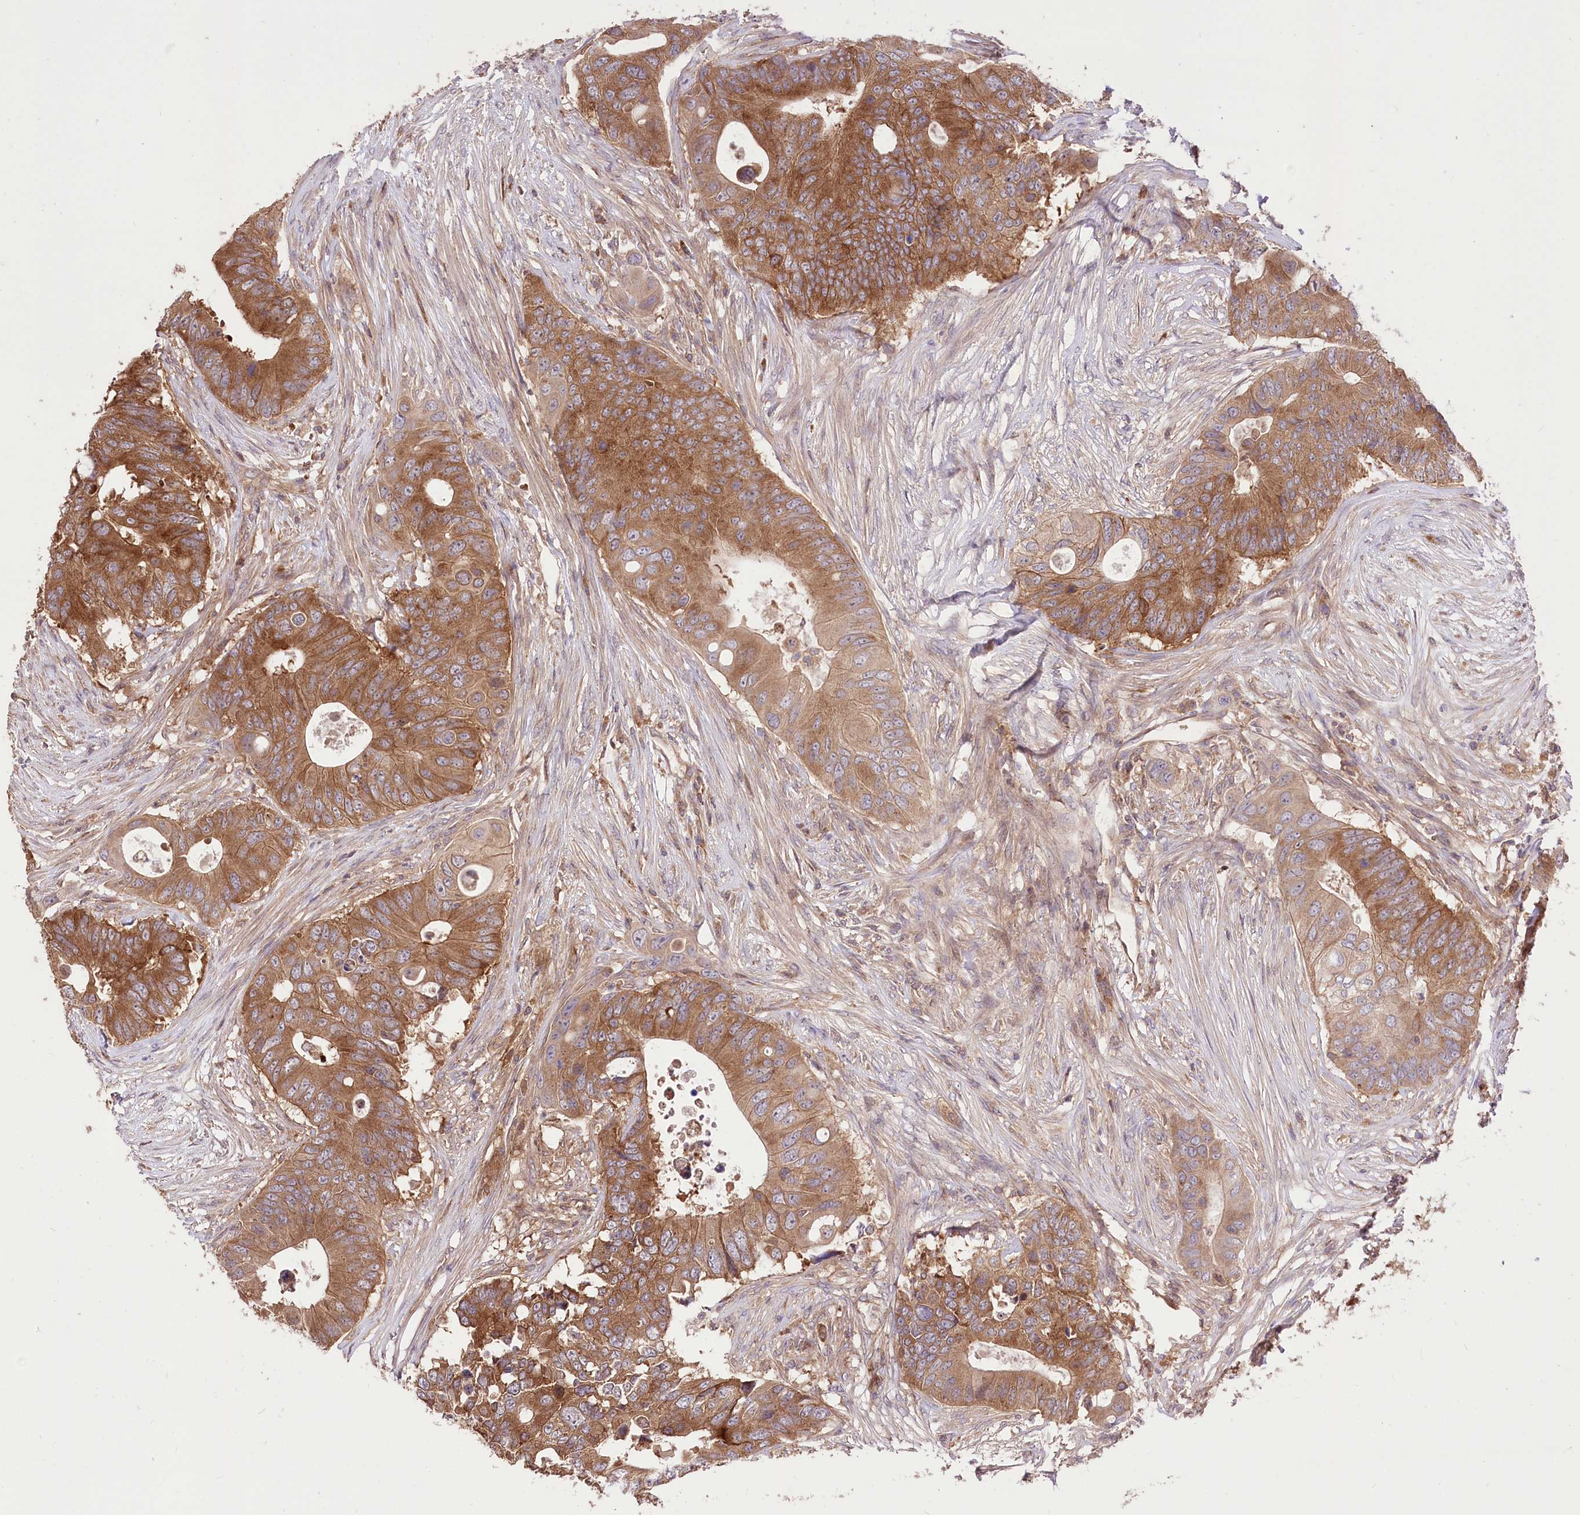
{"staining": {"intensity": "moderate", "quantity": ">75%", "location": "cytoplasmic/membranous"}, "tissue": "colorectal cancer", "cell_type": "Tumor cells", "image_type": "cancer", "snomed": [{"axis": "morphology", "description": "Adenocarcinoma, NOS"}, {"axis": "topography", "description": "Colon"}], "caption": "Immunohistochemical staining of colorectal adenocarcinoma shows medium levels of moderate cytoplasmic/membranous staining in about >75% of tumor cells.", "gene": "XYLB", "patient": {"sex": "male", "age": 71}}